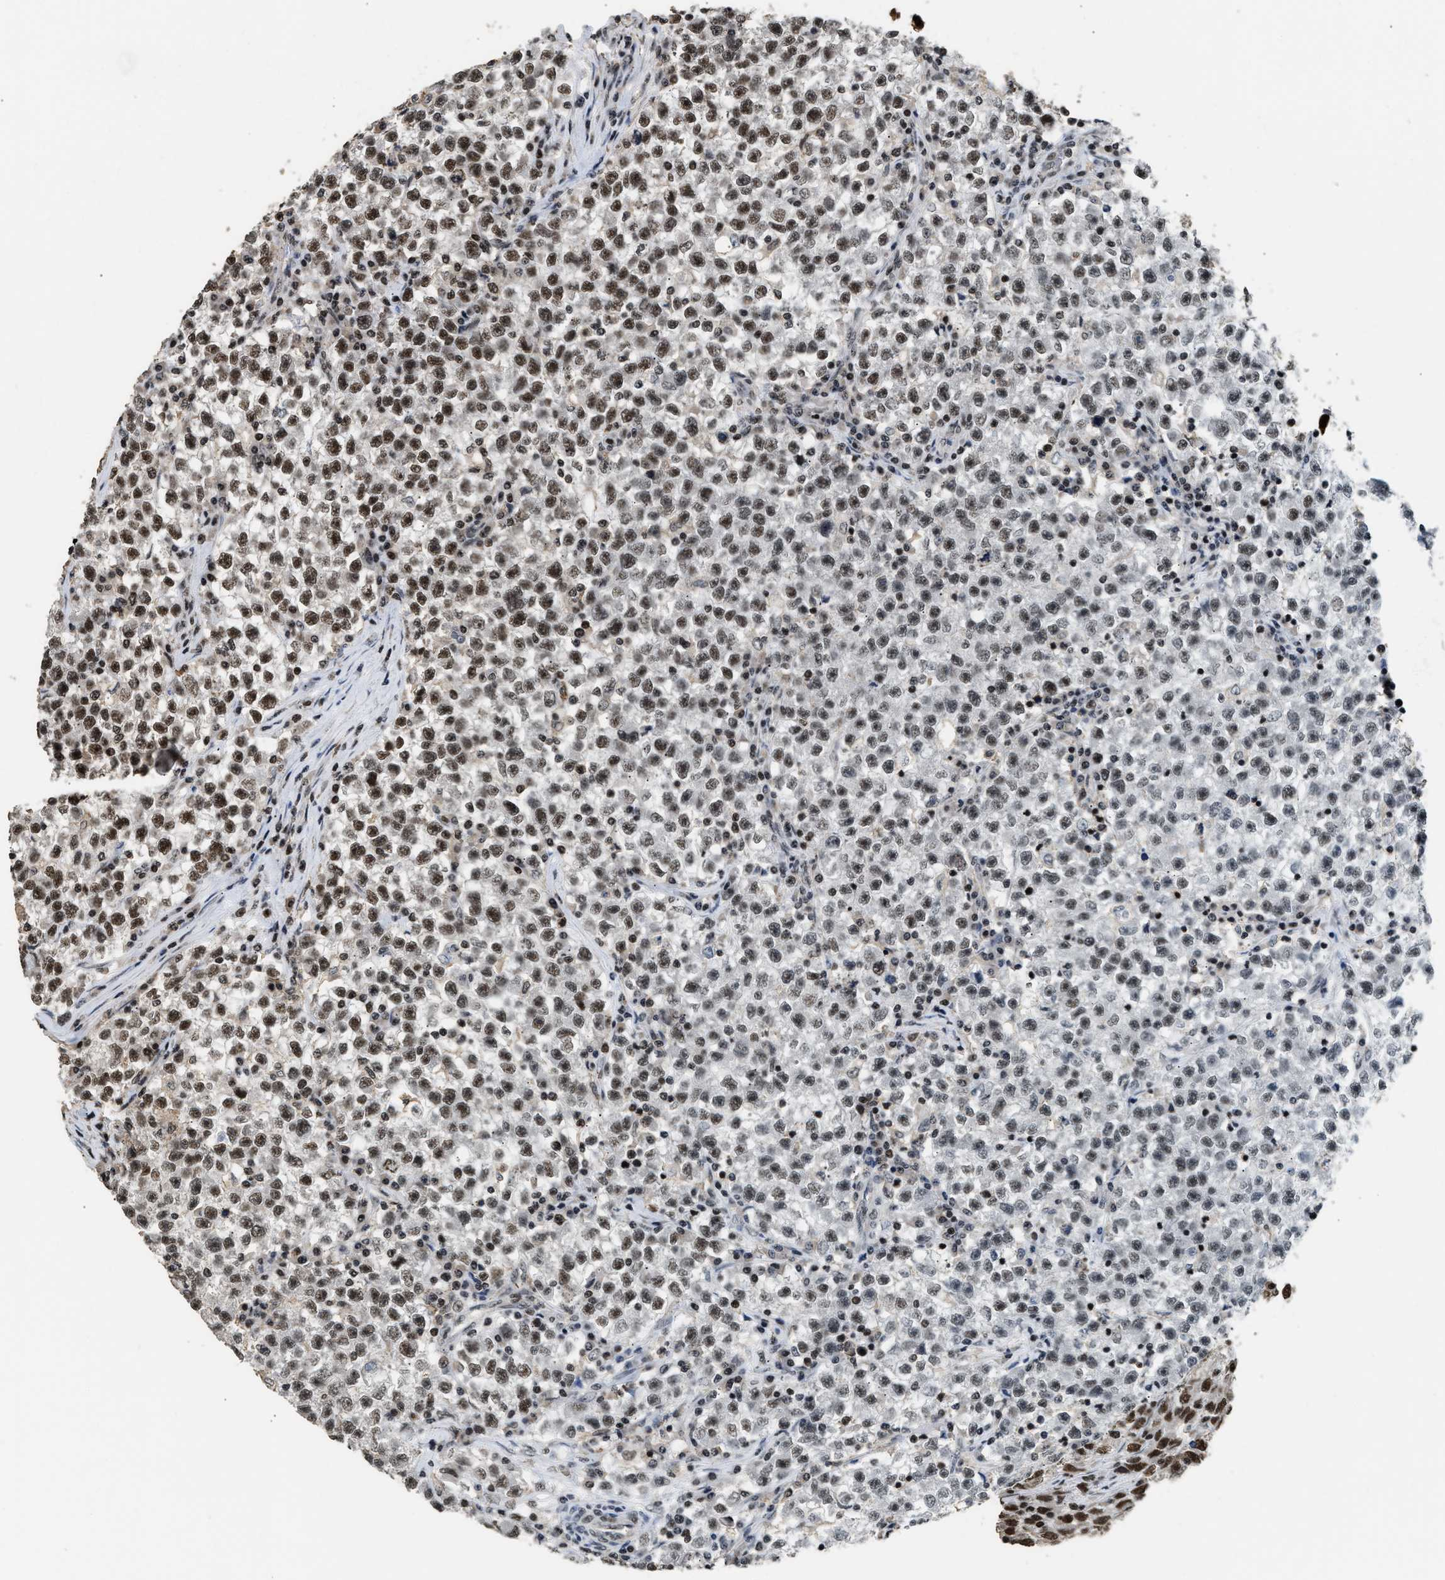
{"staining": {"intensity": "moderate", "quantity": ">75%", "location": "nuclear"}, "tissue": "testis cancer", "cell_type": "Tumor cells", "image_type": "cancer", "snomed": [{"axis": "morphology", "description": "Seminoma, NOS"}, {"axis": "topography", "description": "Testis"}], "caption": "High-magnification brightfield microscopy of testis cancer (seminoma) stained with DAB (brown) and counterstained with hematoxylin (blue). tumor cells exhibit moderate nuclear positivity is seen in approximately>75% of cells.", "gene": "RAD21", "patient": {"sex": "male", "age": 22}}